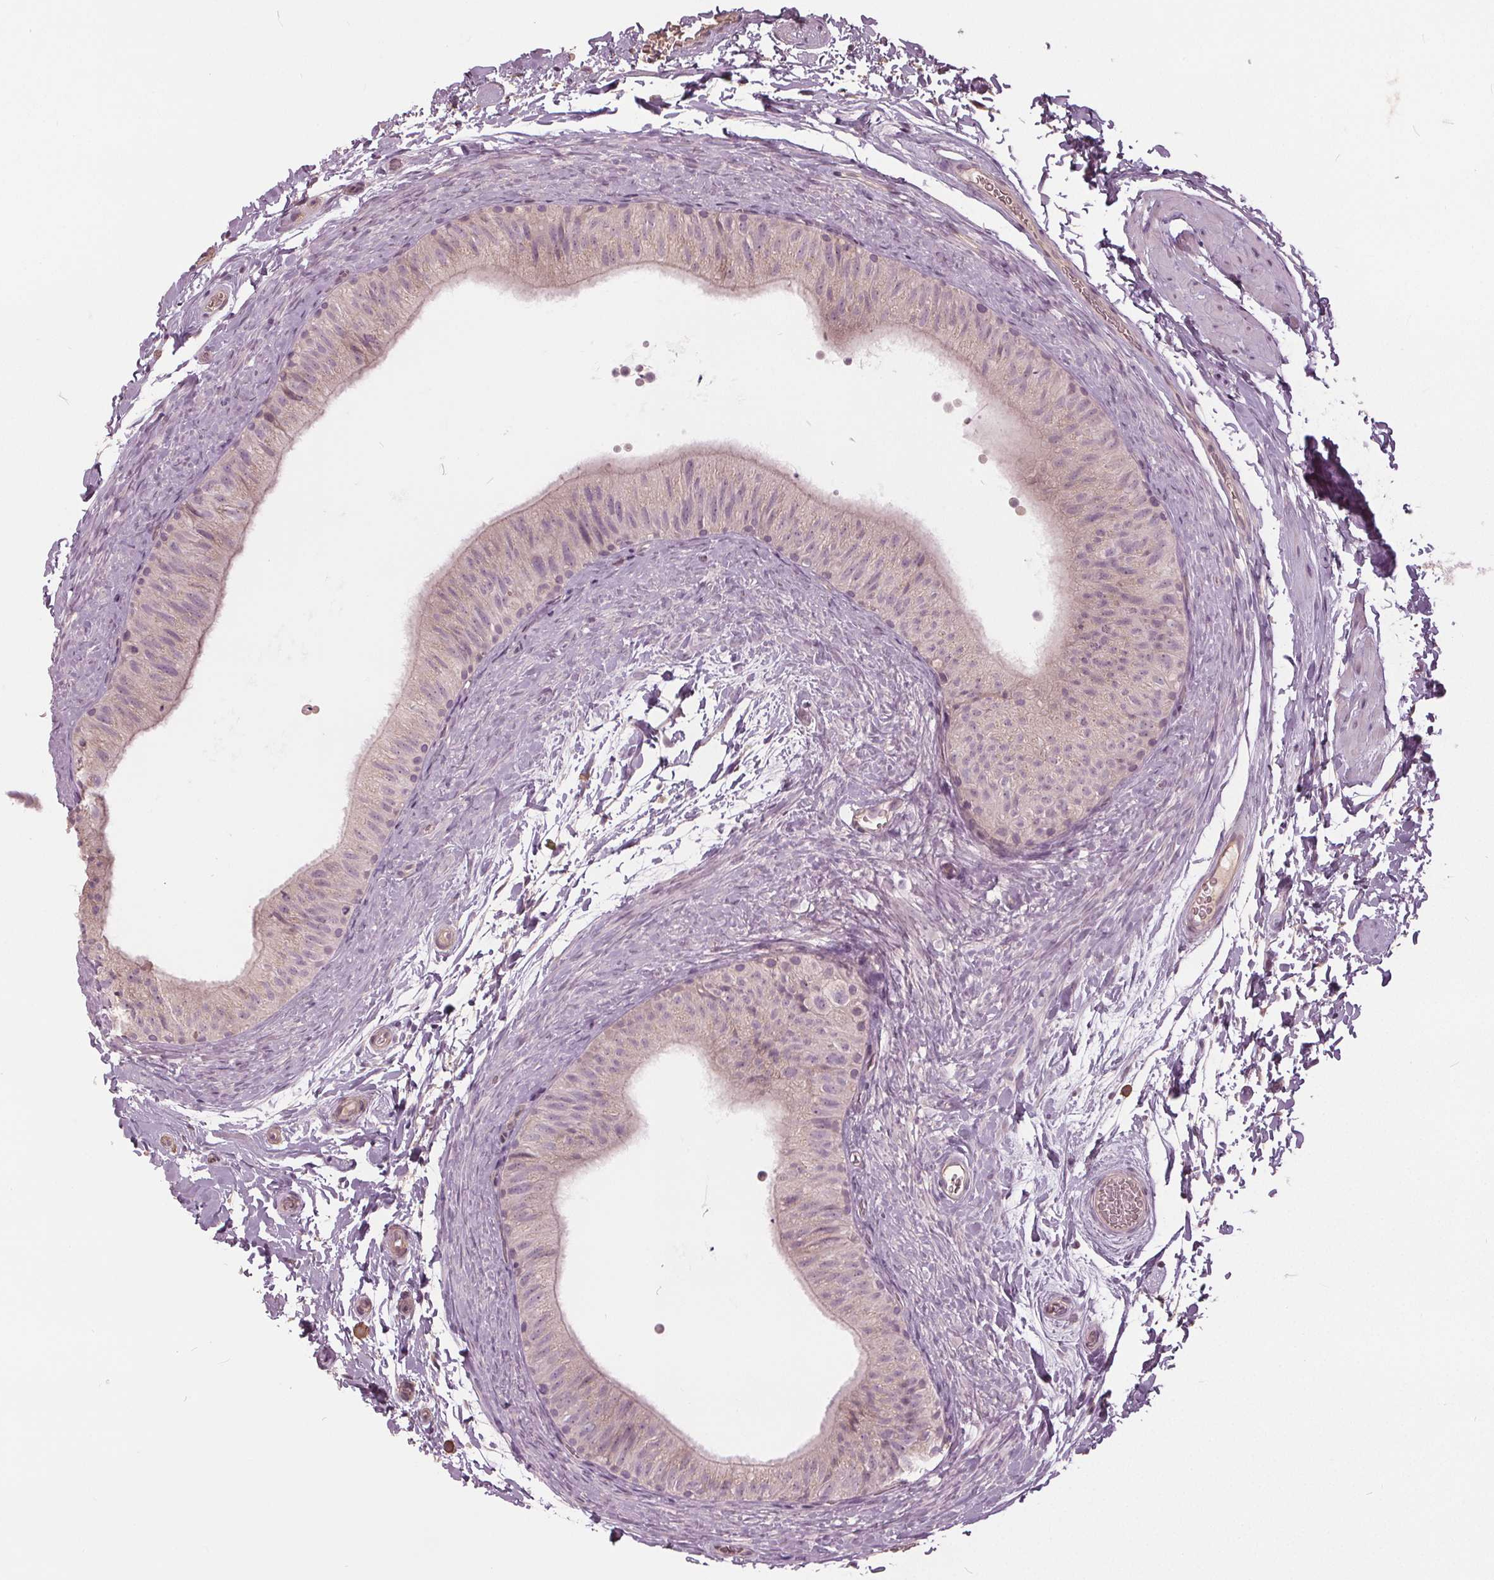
{"staining": {"intensity": "negative", "quantity": "none", "location": "none"}, "tissue": "epididymis", "cell_type": "Glandular cells", "image_type": "normal", "snomed": [{"axis": "morphology", "description": "Normal tissue, NOS"}, {"axis": "topography", "description": "Epididymis, spermatic cord, NOS"}, {"axis": "topography", "description": "Epididymis"}], "caption": "DAB immunohistochemical staining of benign human epididymis reveals no significant staining in glandular cells. (IHC, brightfield microscopy, high magnification).", "gene": "KLK13", "patient": {"sex": "male", "age": 31}}